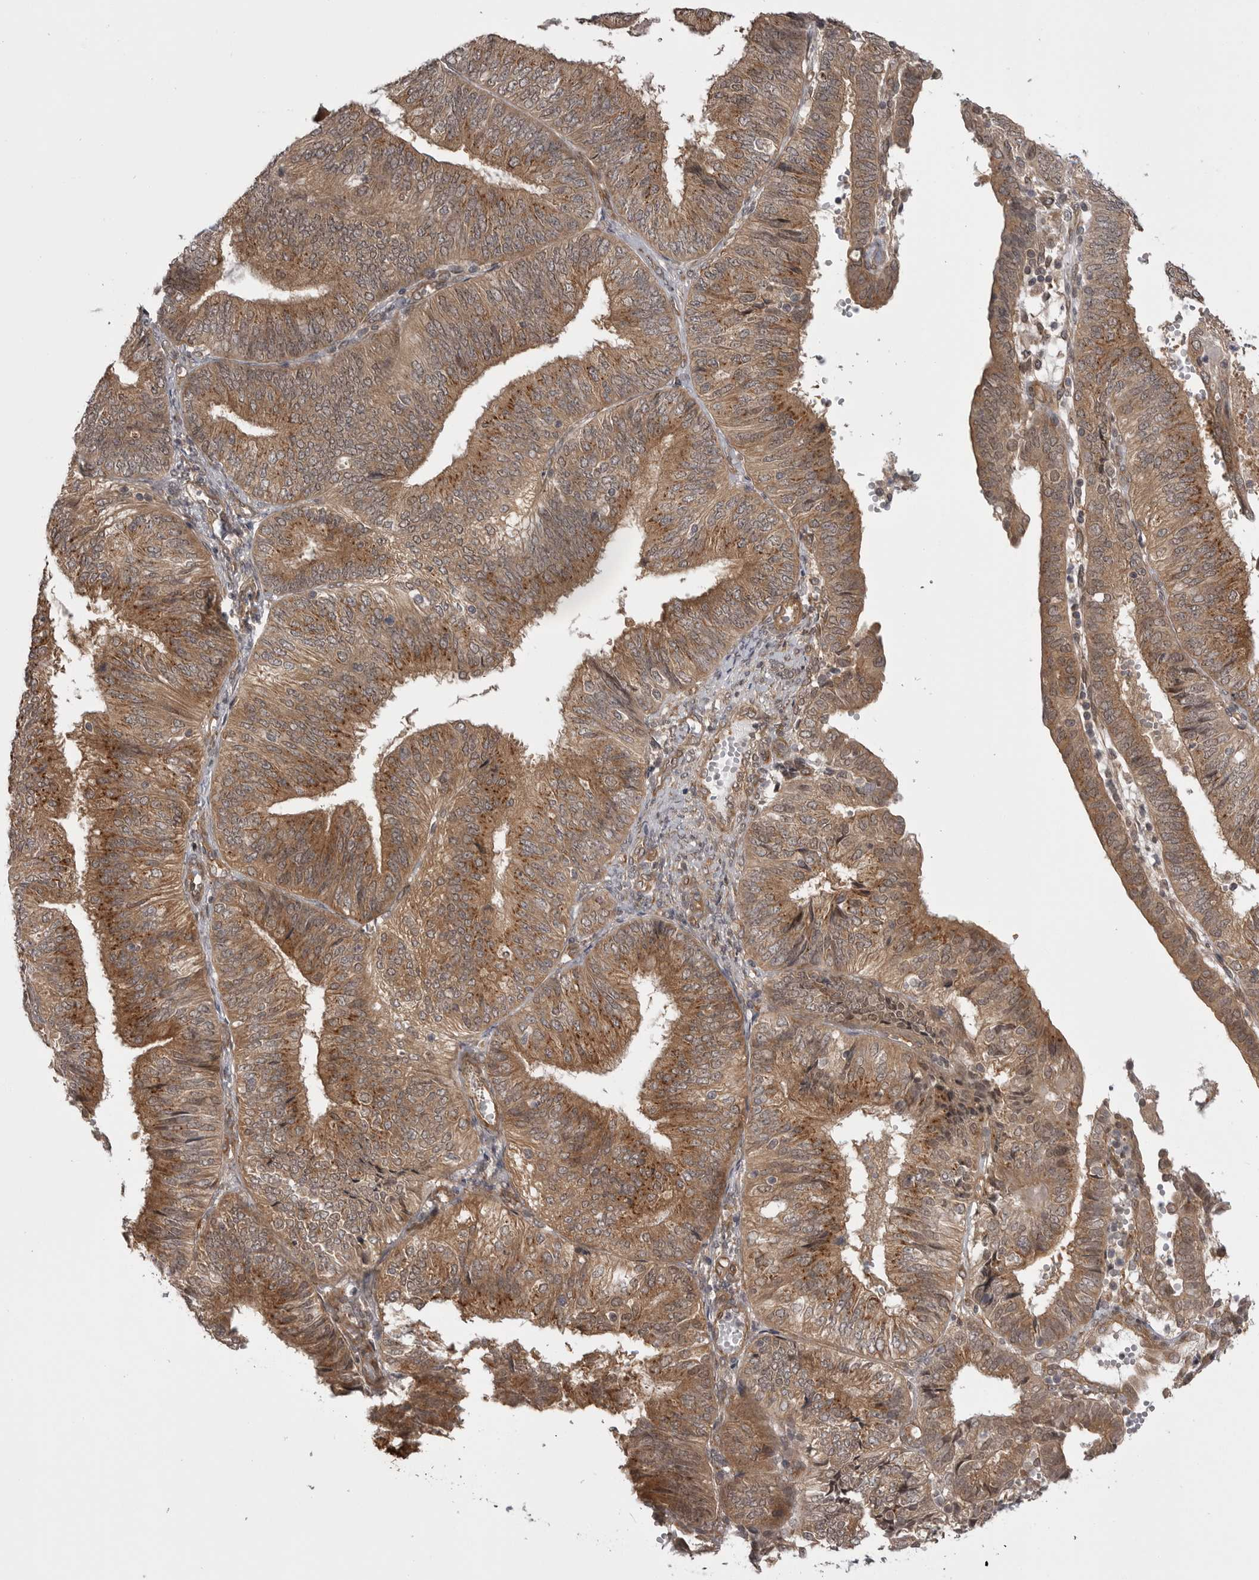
{"staining": {"intensity": "moderate", "quantity": ">75%", "location": "cytoplasmic/membranous"}, "tissue": "endometrial cancer", "cell_type": "Tumor cells", "image_type": "cancer", "snomed": [{"axis": "morphology", "description": "Adenocarcinoma, NOS"}, {"axis": "topography", "description": "Endometrium"}], "caption": "This micrograph exhibits immunohistochemistry staining of endometrial cancer (adenocarcinoma), with medium moderate cytoplasmic/membranous expression in about >75% of tumor cells.", "gene": "PDCL", "patient": {"sex": "female", "age": 58}}